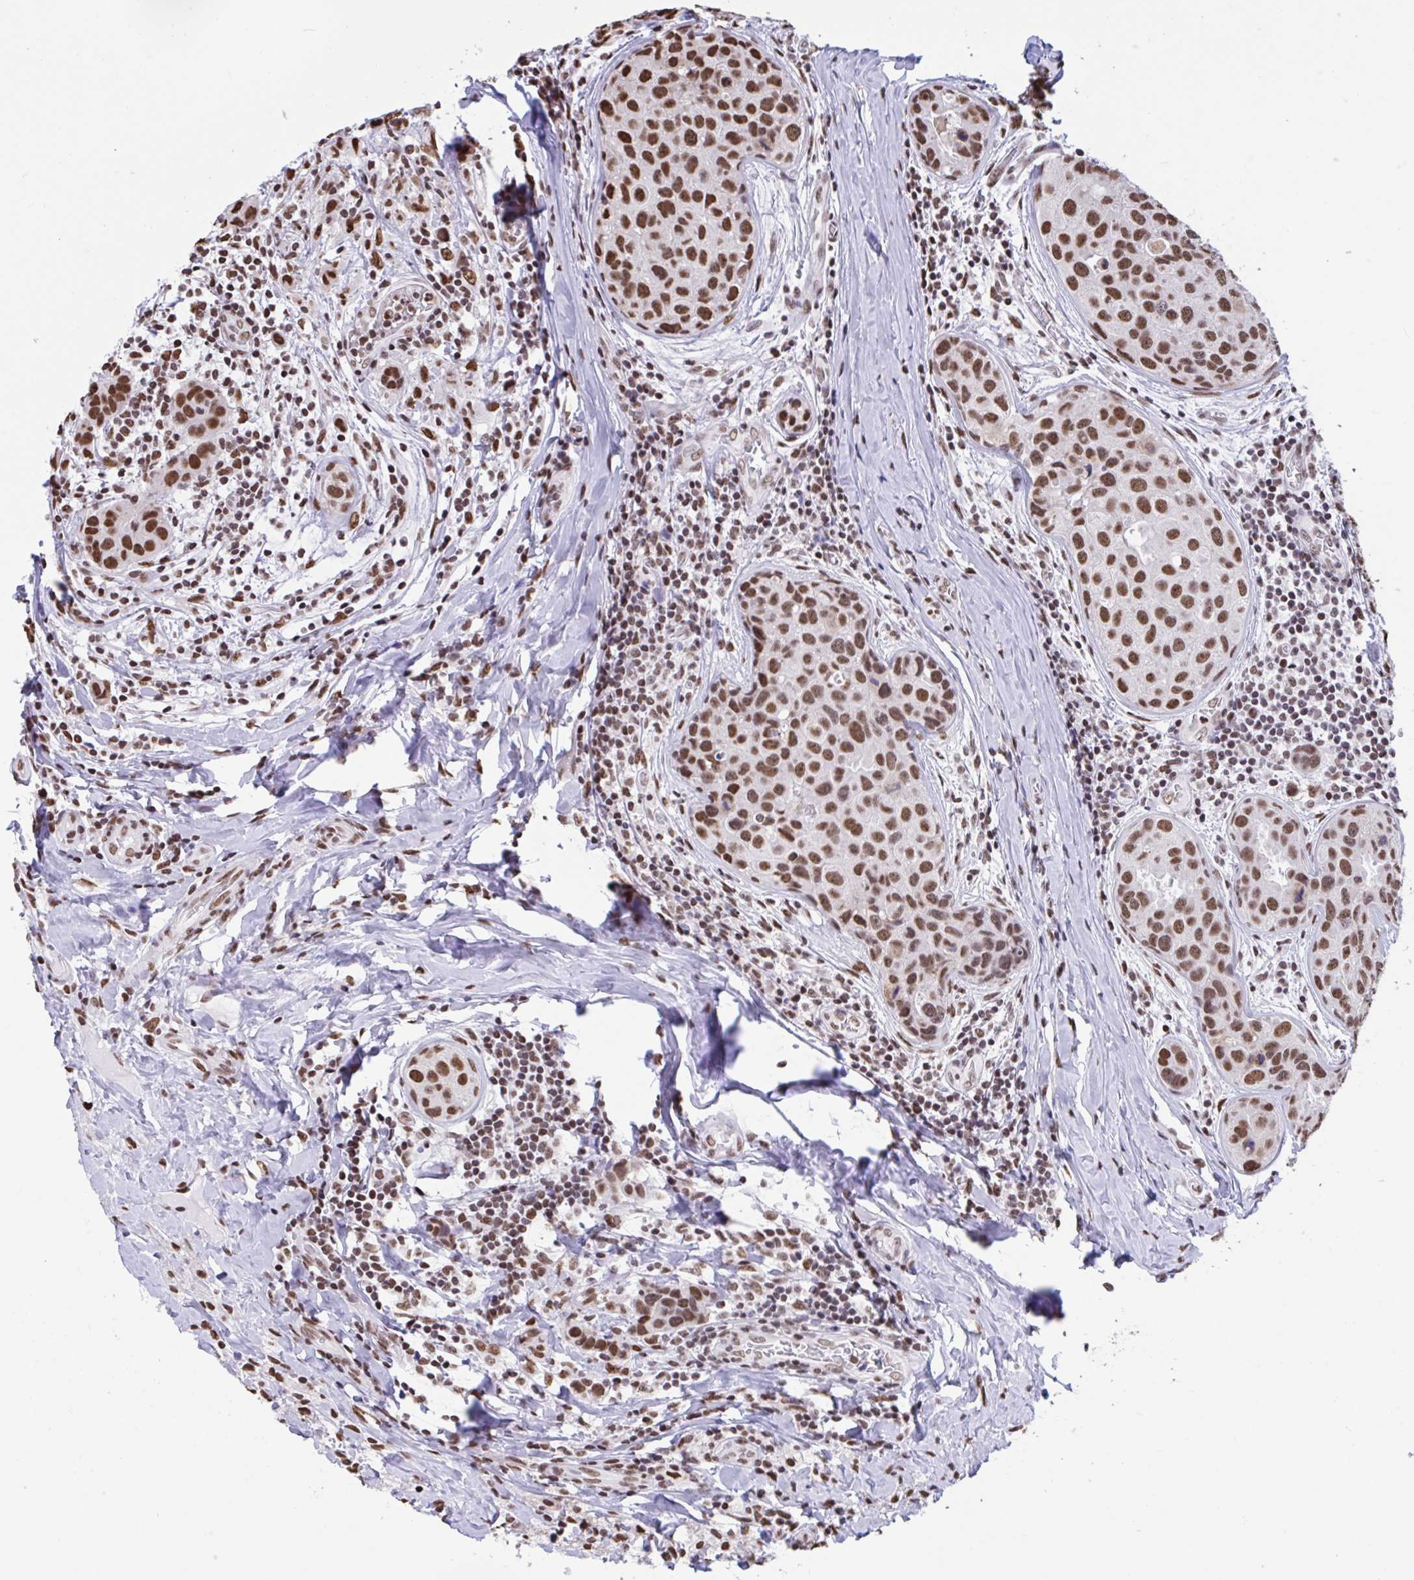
{"staining": {"intensity": "strong", "quantity": ">75%", "location": "nuclear"}, "tissue": "breast cancer", "cell_type": "Tumor cells", "image_type": "cancer", "snomed": [{"axis": "morphology", "description": "Duct carcinoma"}, {"axis": "topography", "description": "Breast"}], "caption": "Immunohistochemistry (IHC) (DAB (3,3'-diaminobenzidine)) staining of human infiltrating ductal carcinoma (breast) reveals strong nuclear protein positivity in approximately >75% of tumor cells.", "gene": "HNRNPDL", "patient": {"sex": "female", "age": 24}}